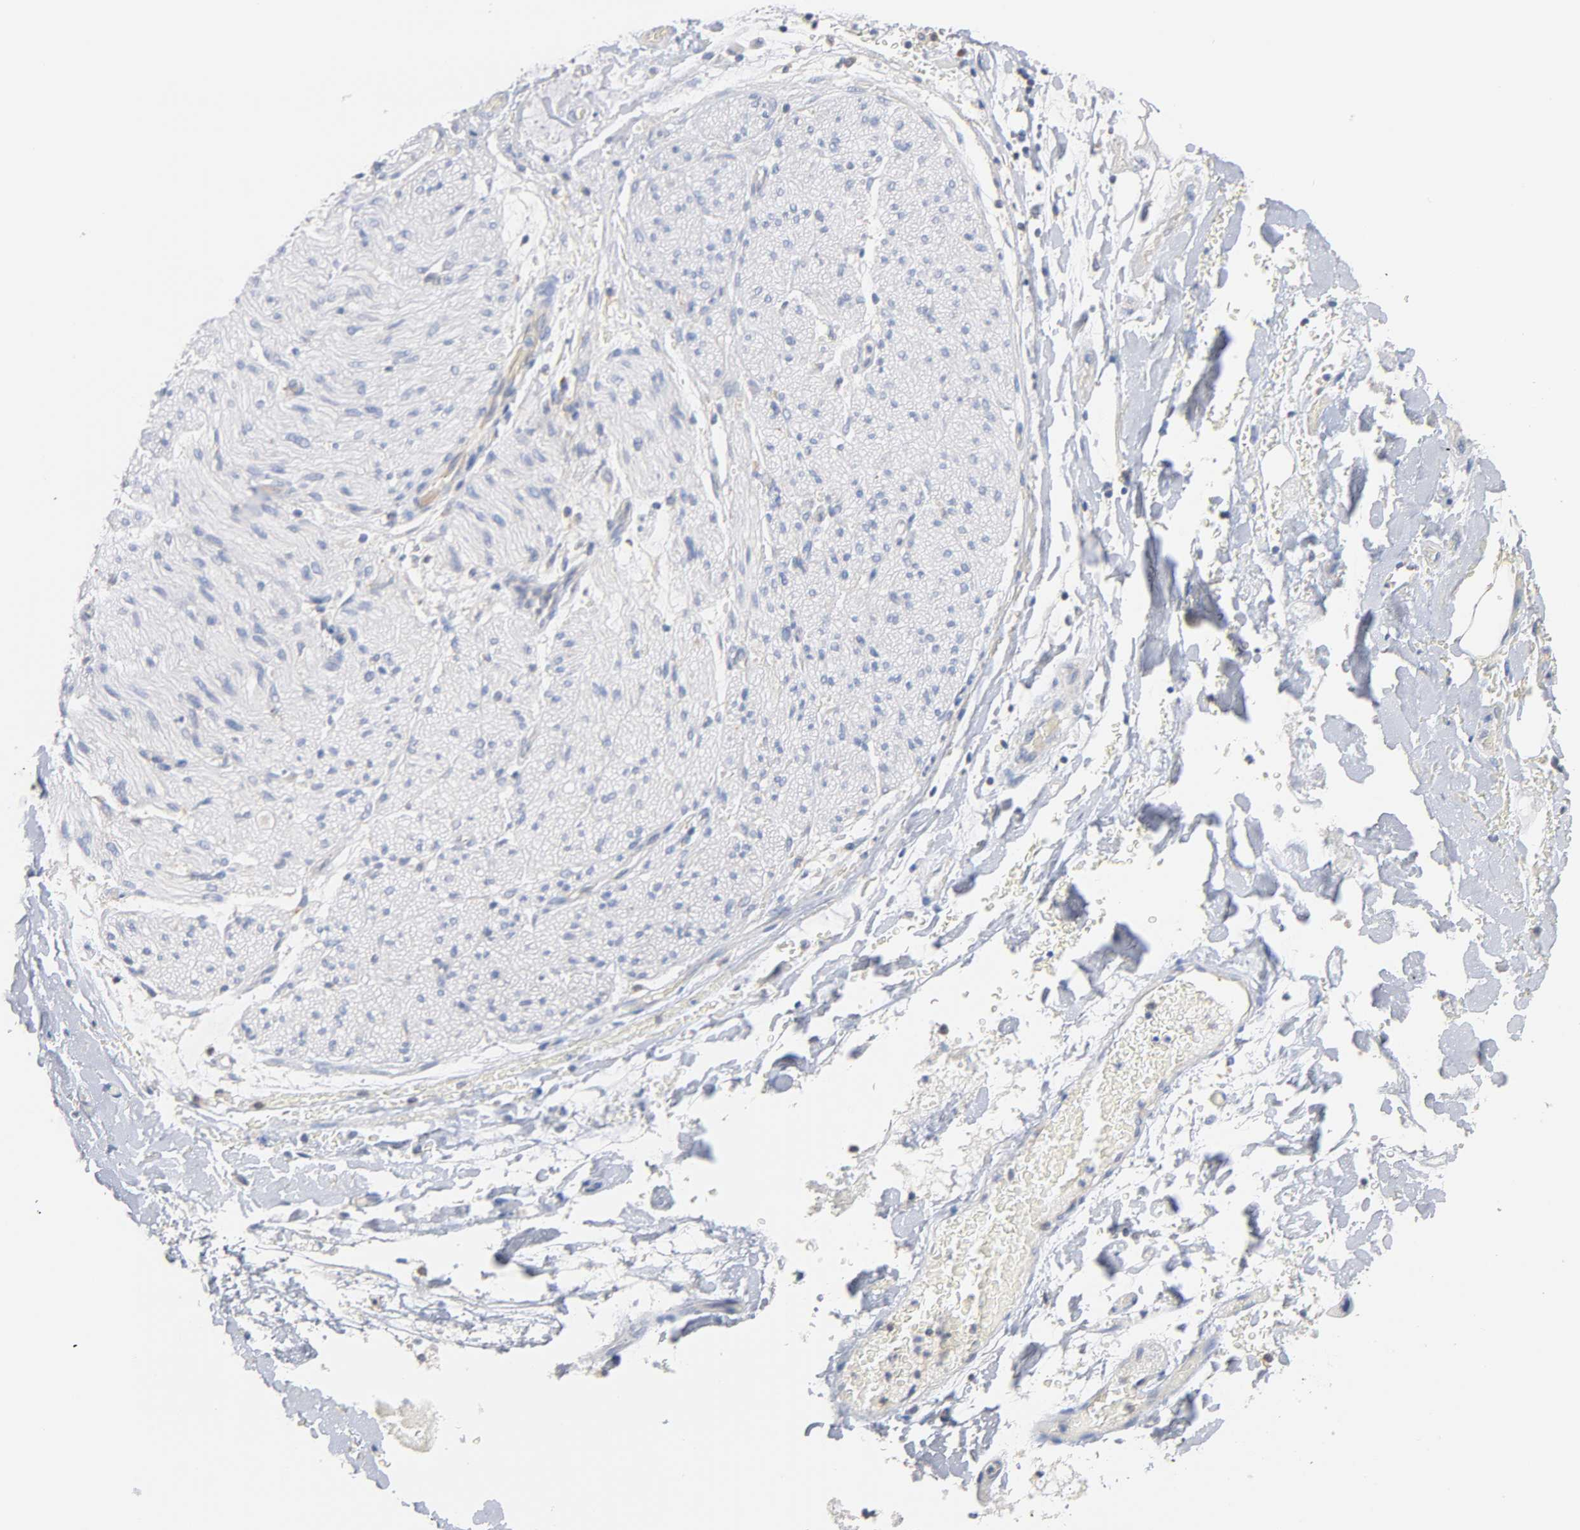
{"staining": {"intensity": "negative", "quantity": "none", "location": "none"}, "tissue": "soft tissue", "cell_type": "Fibroblasts", "image_type": "normal", "snomed": [{"axis": "morphology", "description": "Normal tissue, NOS"}, {"axis": "morphology", "description": "Cholangiocarcinoma"}, {"axis": "topography", "description": "Liver"}, {"axis": "topography", "description": "Peripheral nerve tissue"}], "caption": "Soft tissue stained for a protein using immunohistochemistry shows no expression fibroblasts.", "gene": "MALT1", "patient": {"sex": "male", "age": 50}}